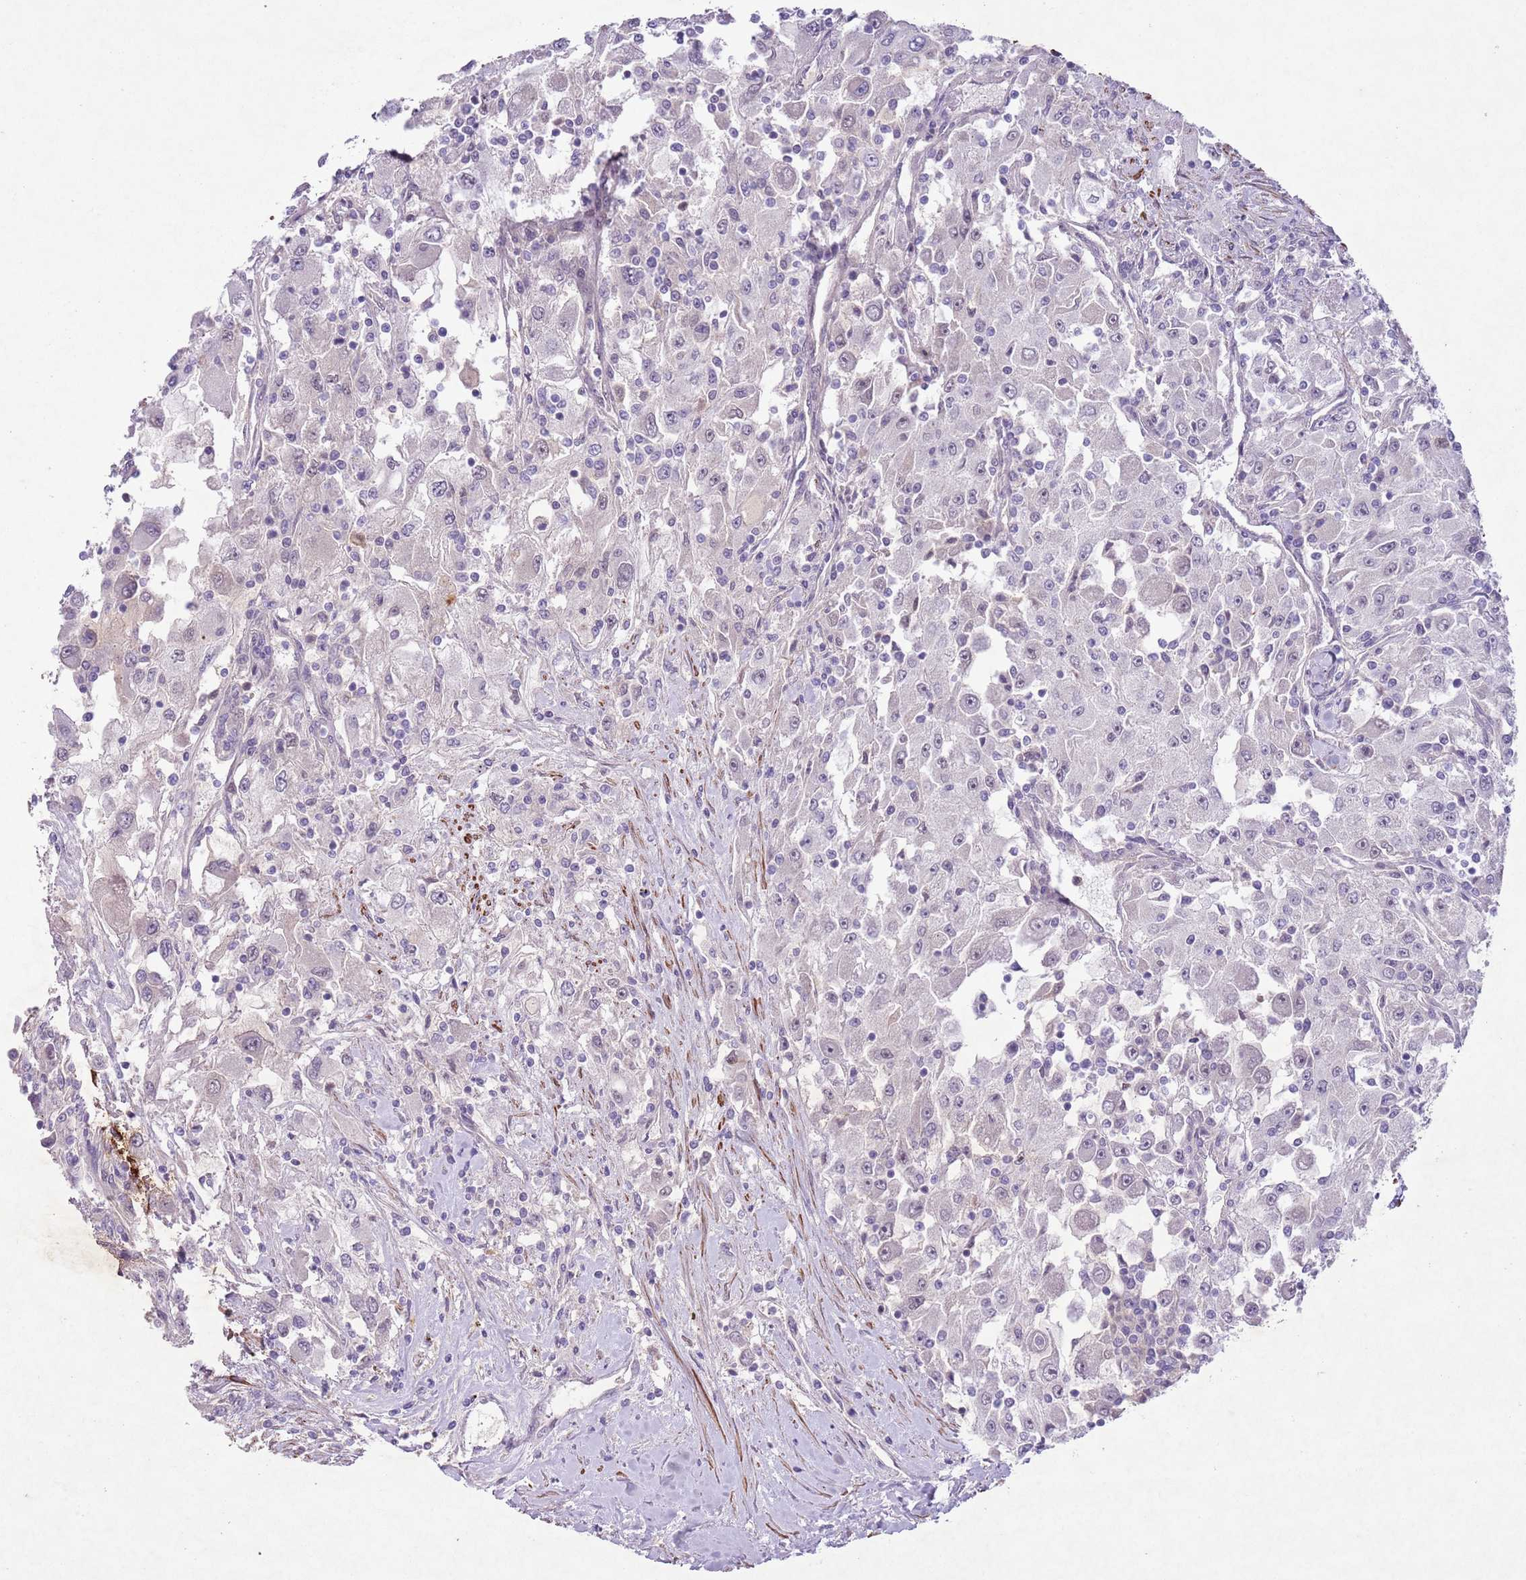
{"staining": {"intensity": "negative", "quantity": "none", "location": "none"}, "tissue": "renal cancer", "cell_type": "Tumor cells", "image_type": "cancer", "snomed": [{"axis": "morphology", "description": "Adenocarcinoma, NOS"}, {"axis": "topography", "description": "Kidney"}], "caption": "Tumor cells are negative for brown protein staining in adenocarcinoma (renal).", "gene": "CCNI", "patient": {"sex": "female", "age": 67}}